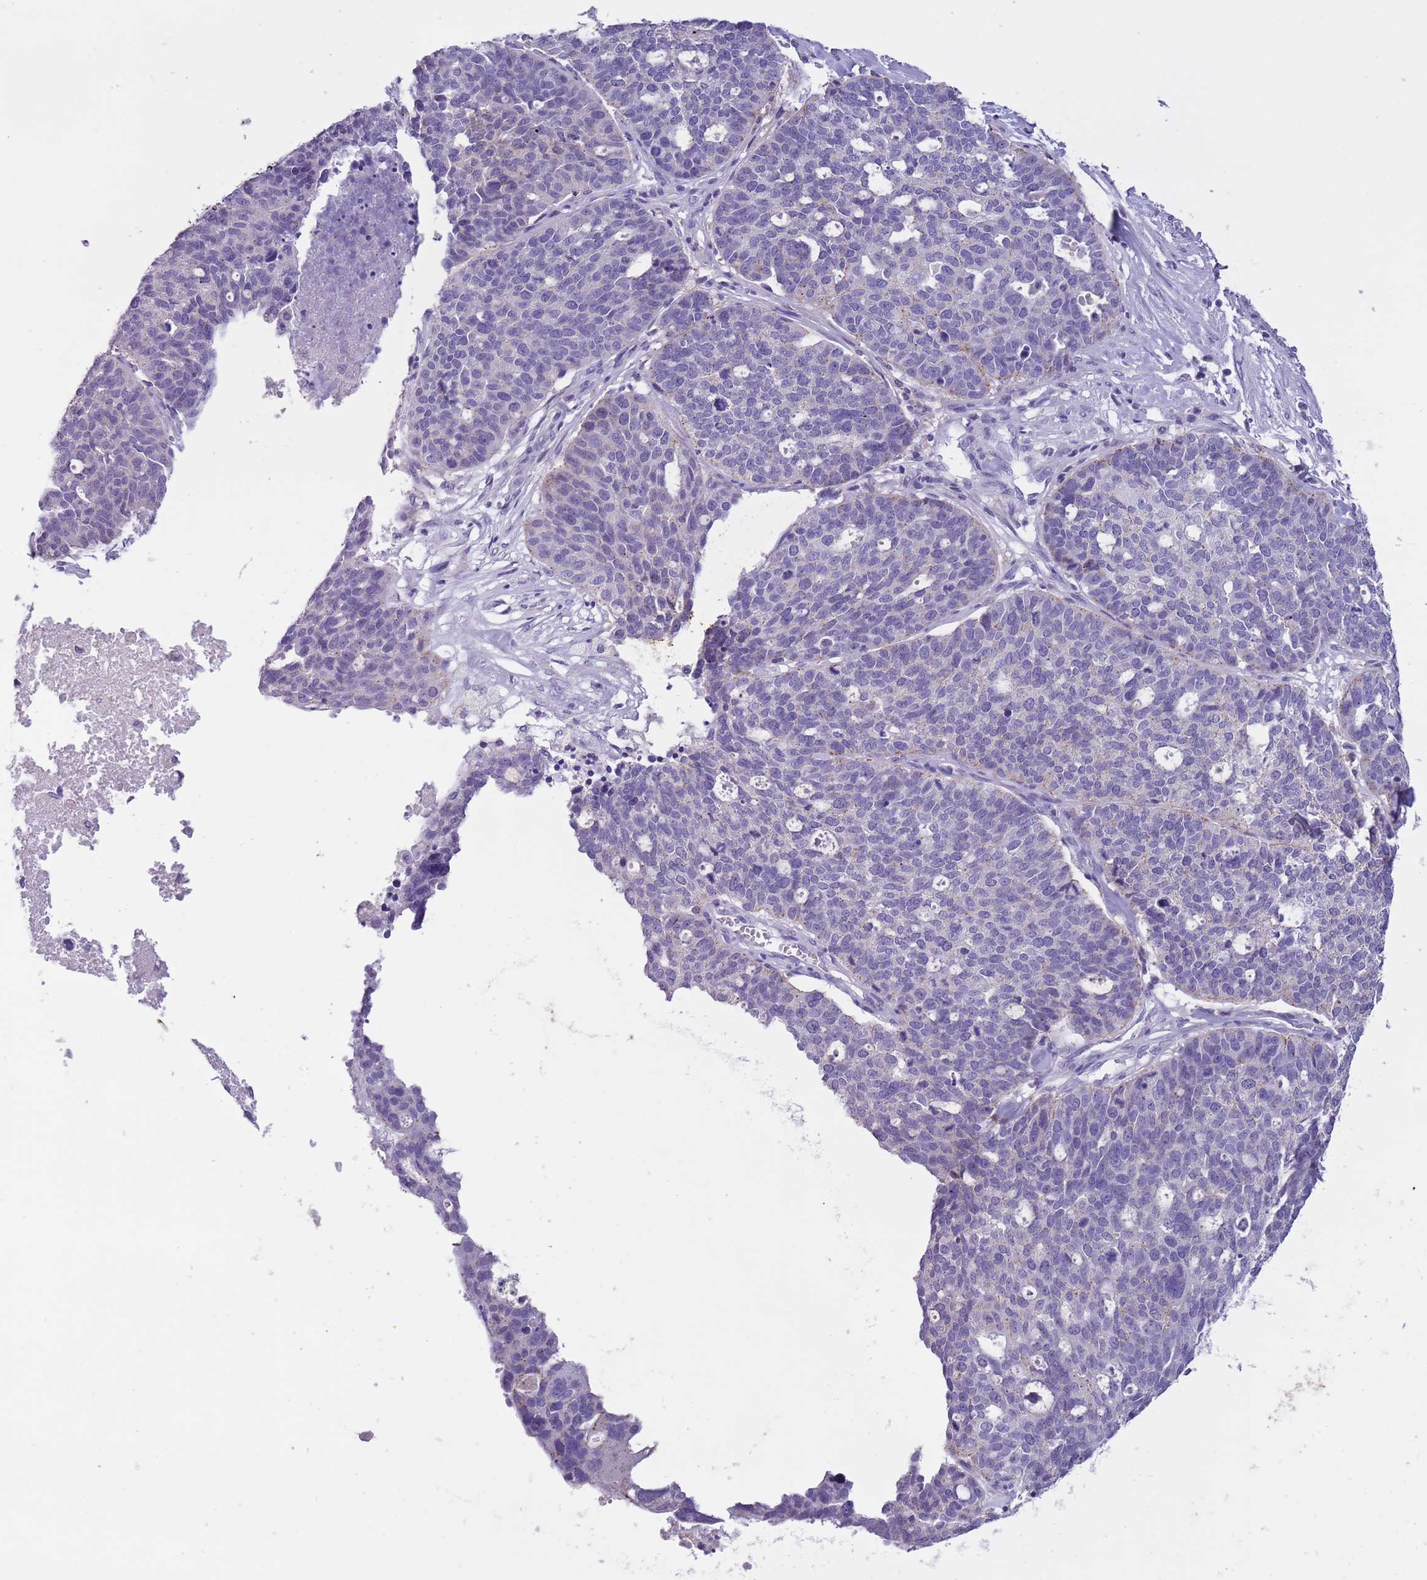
{"staining": {"intensity": "negative", "quantity": "none", "location": "none"}, "tissue": "ovarian cancer", "cell_type": "Tumor cells", "image_type": "cancer", "snomed": [{"axis": "morphology", "description": "Cystadenocarcinoma, serous, NOS"}, {"axis": "topography", "description": "Ovary"}], "caption": "Serous cystadenocarcinoma (ovarian) was stained to show a protein in brown. There is no significant staining in tumor cells. (Immunohistochemistry (ihc), brightfield microscopy, high magnification).", "gene": "PFKFB2", "patient": {"sex": "female", "age": 59}}